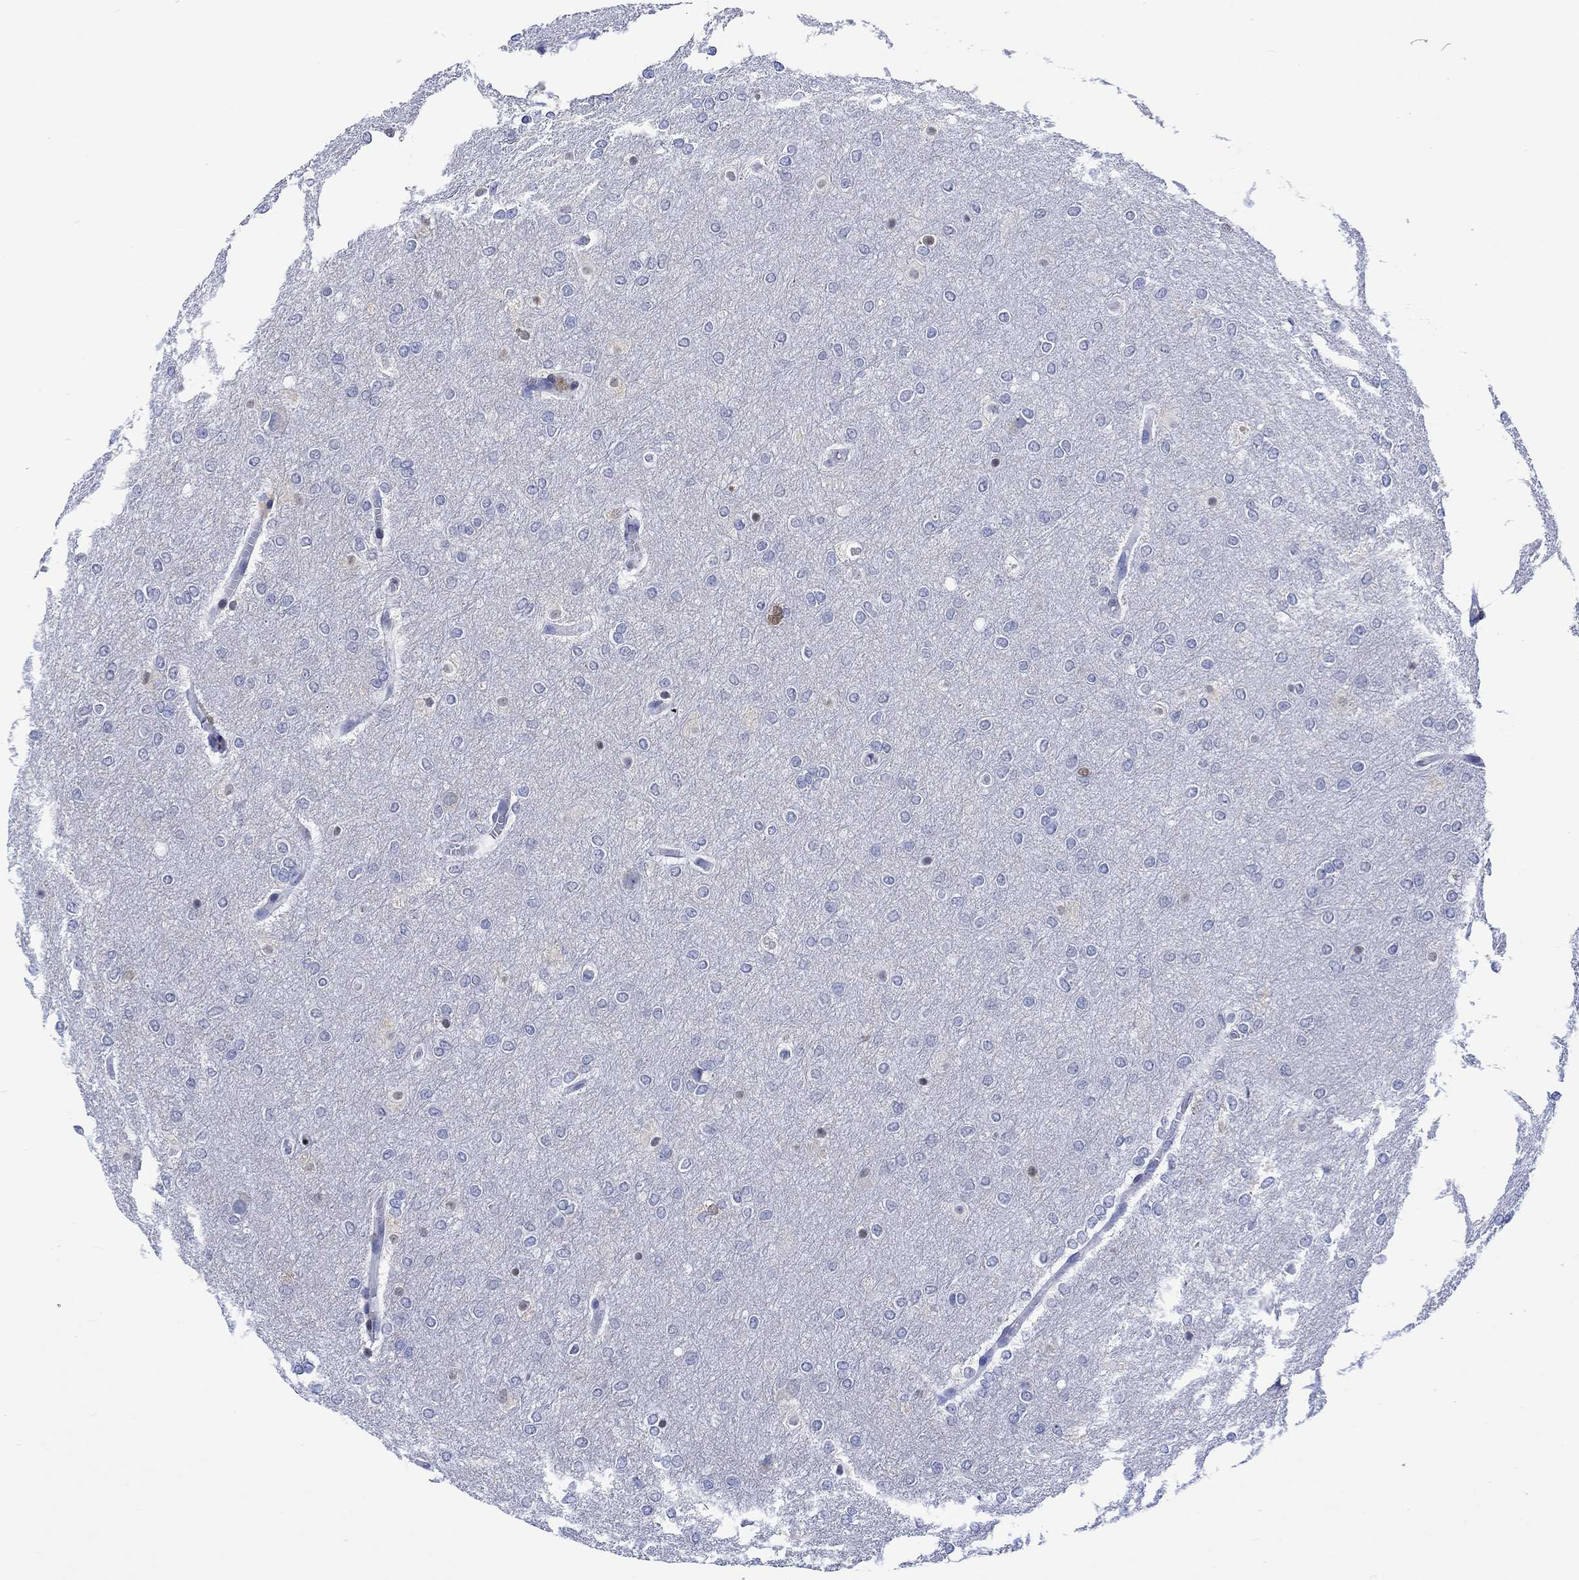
{"staining": {"intensity": "moderate", "quantity": "<25%", "location": "nuclear"}, "tissue": "glioma", "cell_type": "Tumor cells", "image_type": "cancer", "snomed": [{"axis": "morphology", "description": "Glioma, malignant, High grade"}, {"axis": "topography", "description": "Brain"}], "caption": "This micrograph exhibits malignant high-grade glioma stained with immunohistochemistry to label a protein in brown. The nuclear of tumor cells show moderate positivity for the protein. Nuclei are counter-stained blue.", "gene": "MSI1", "patient": {"sex": "female", "age": 61}}